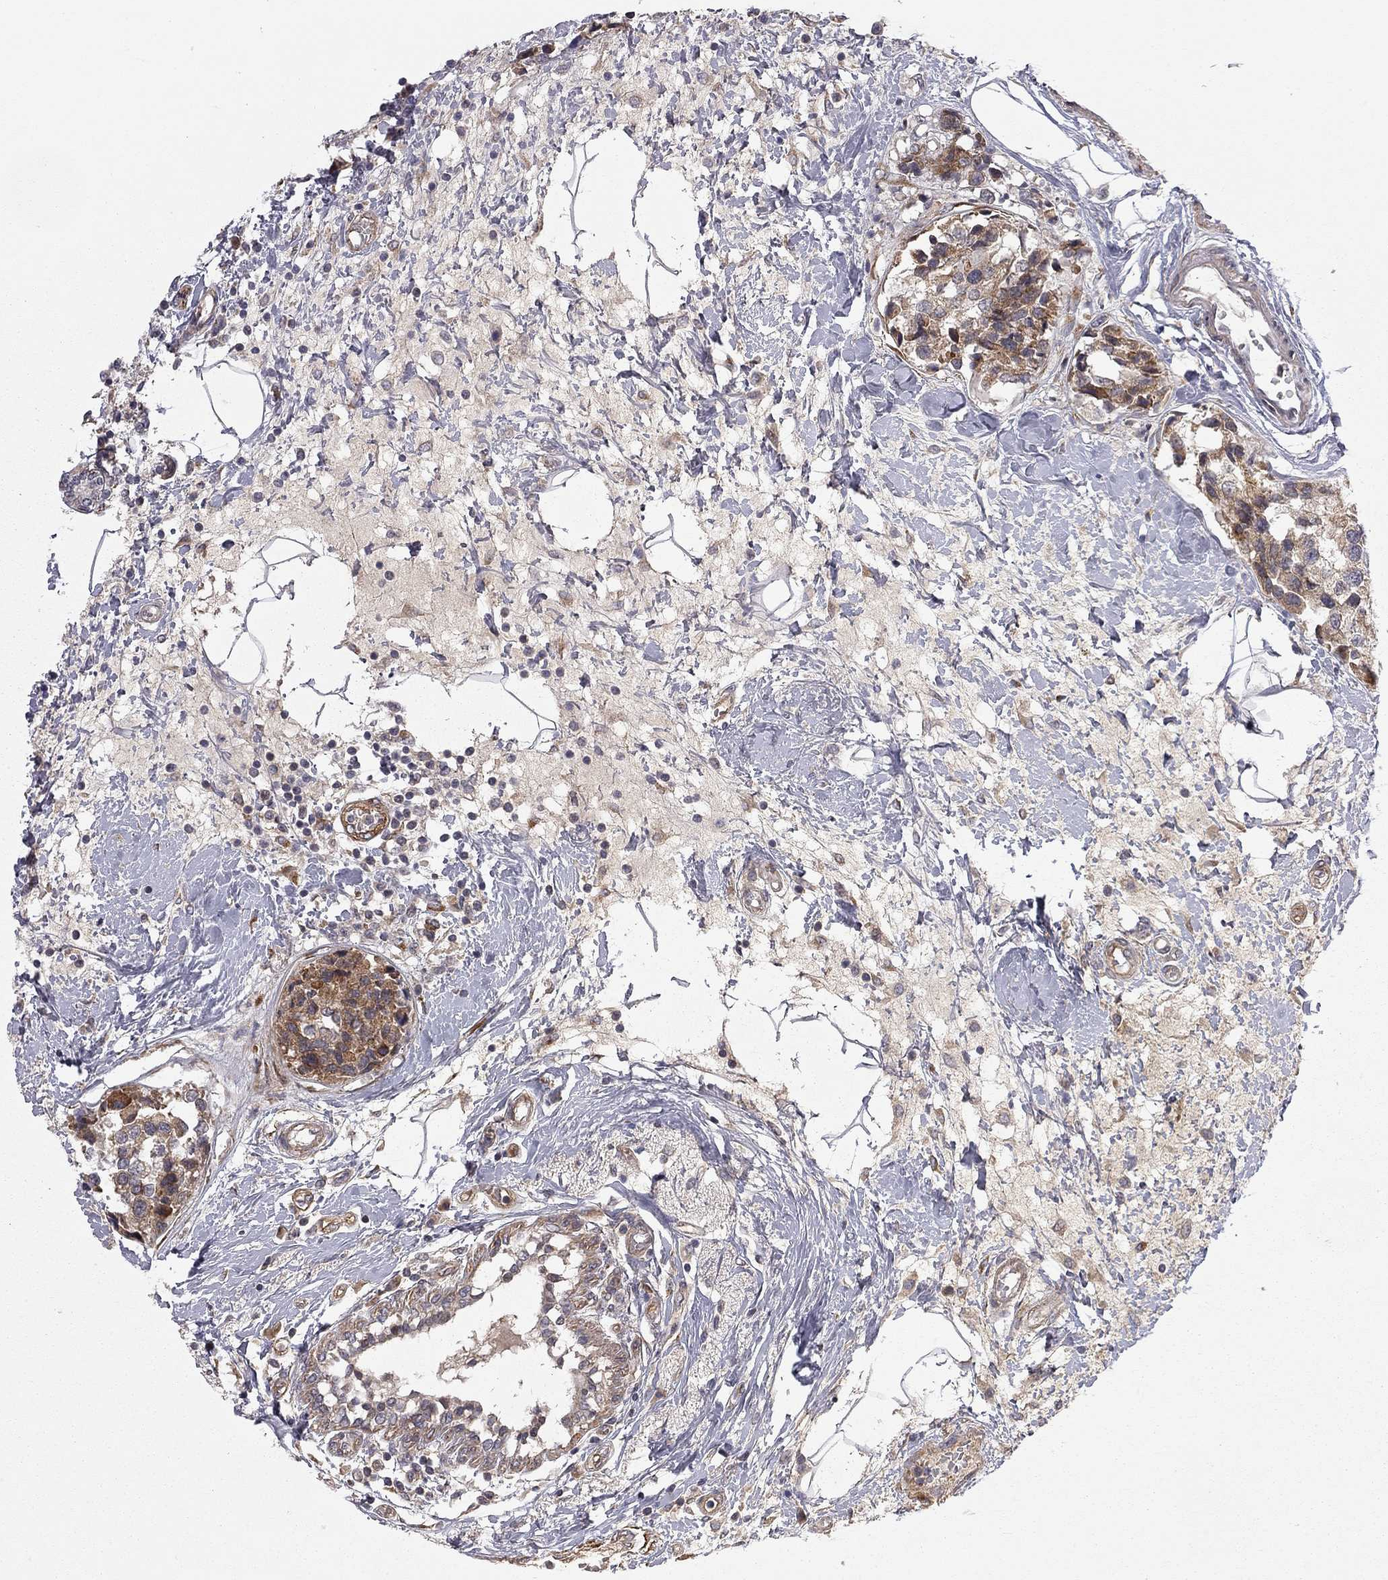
{"staining": {"intensity": "moderate", "quantity": "<25%", "location": "cytoplasmic/membranous"}, "tissue": "breast cancer", "cell_type": "Tumor cells", "image_type": "cancer", "snomed": [{"axis": "morphology", "description": "Lobular carcinoma"}, {"axis": "topography", "description": "Breast"}], "caption": "Immunohistochemistry (IHC) (DAB (3,3'-diaminobenzidine)) staining of human breast cancer displays moderate cytoplasmic/membranous protein positivity in approximately <25% of tumor cells. The protein is shown in brown color, while the nuclei are stained blue.", "gene": "EXOC3L2", "patient": {"sex": "female", "age": 59}}